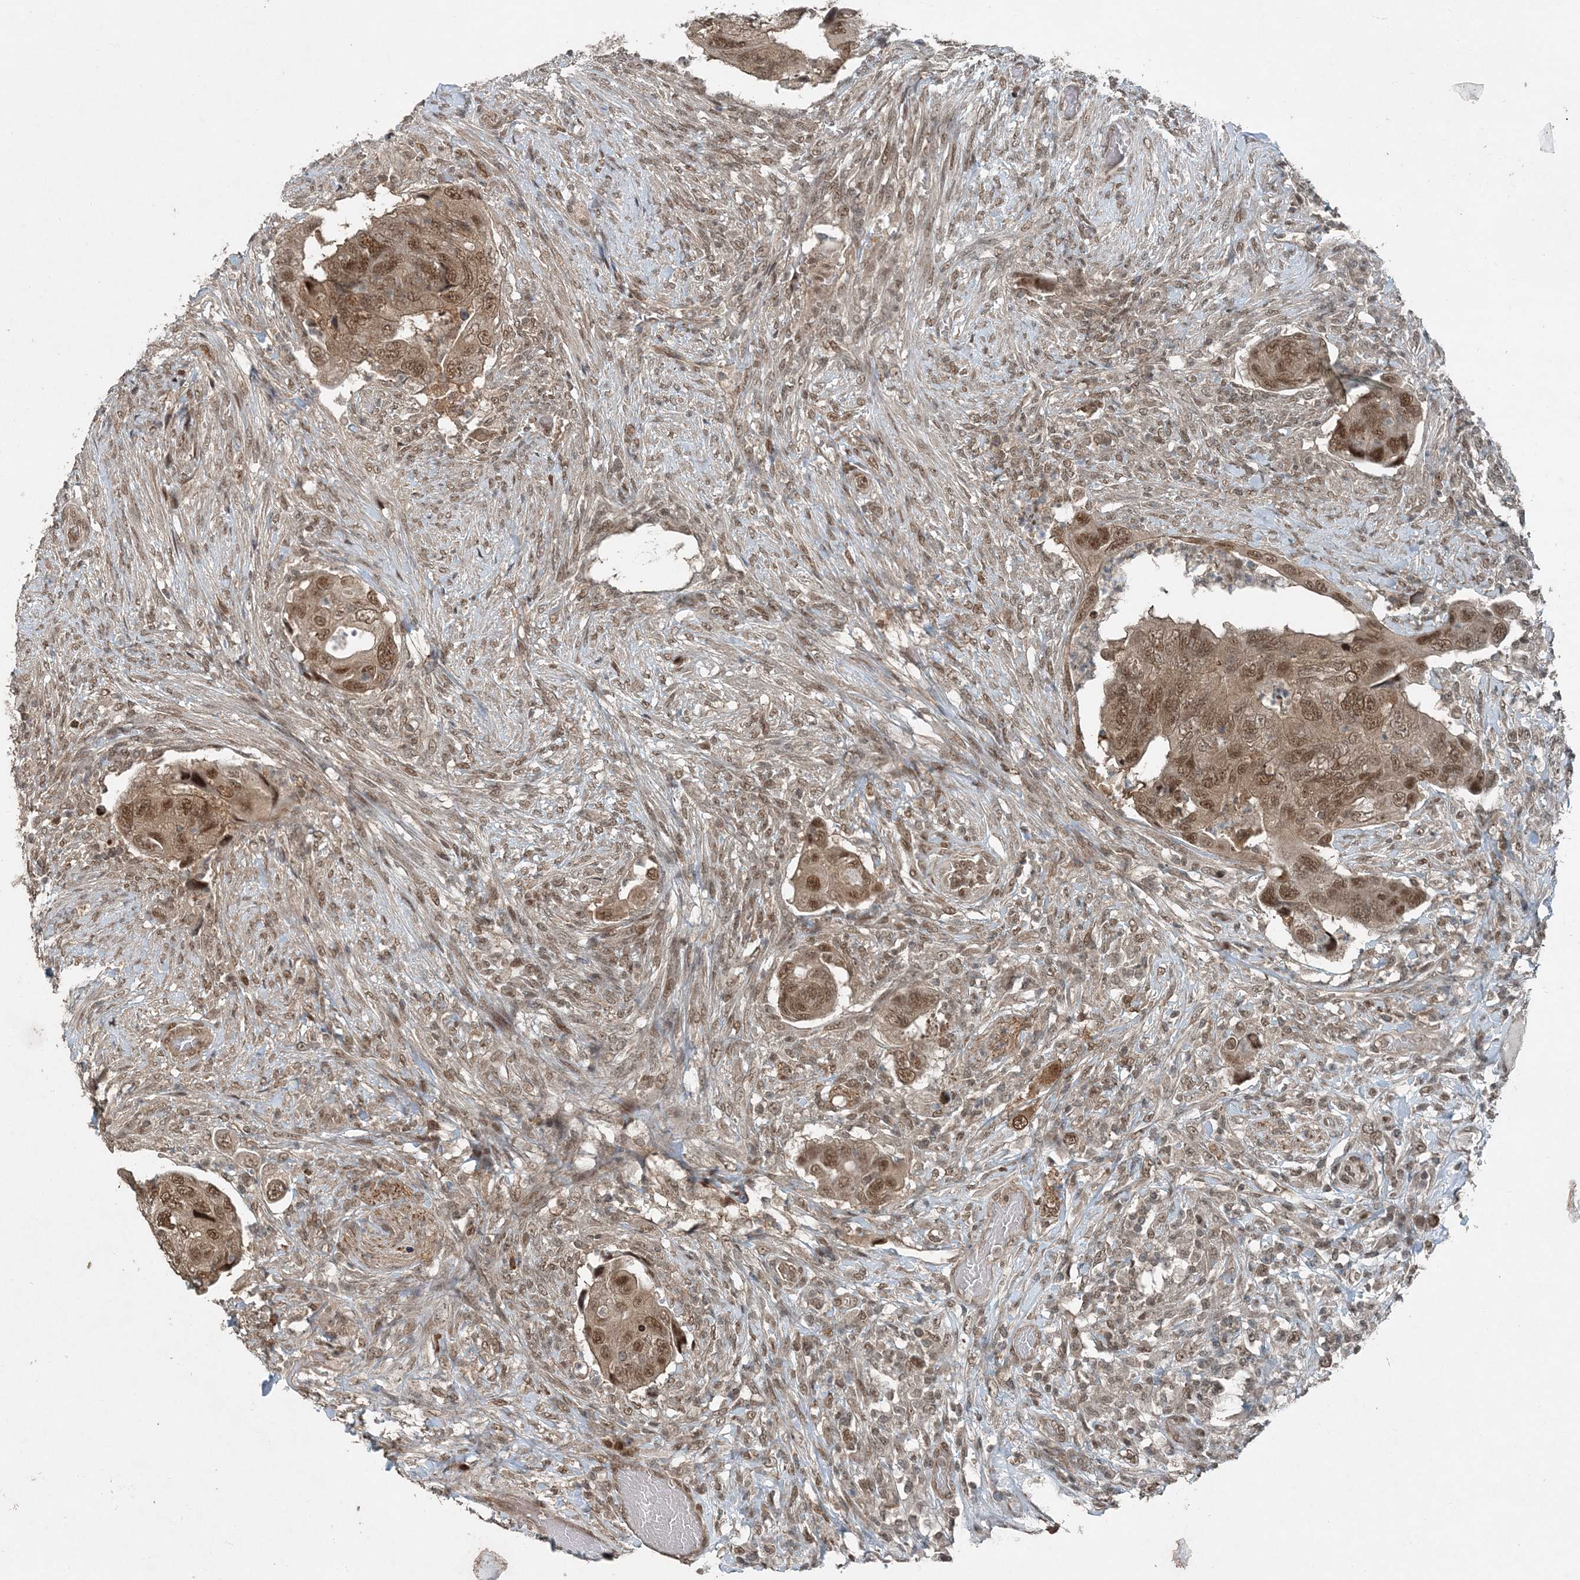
{"staining": {"intensity": "moderate", "quantity": ">75%", "location": "nuclear"}, "tissue": "colorectal cancer", "cell_type": "Tumor cells", "image_type": "cancer", "snomed": [{"axis": "morphology", "description": "Adenocarcinoma, NOS"}, {"axis": "topography", "description": "Rectum"}], "caption": "The histopathology image demonstrates a brown stain indicating the presence of a protein in the nuclear of tumor cells in colorectal cancer.", "gene": "COPS7B", "patient": {"sex": "male", "age": 63}}